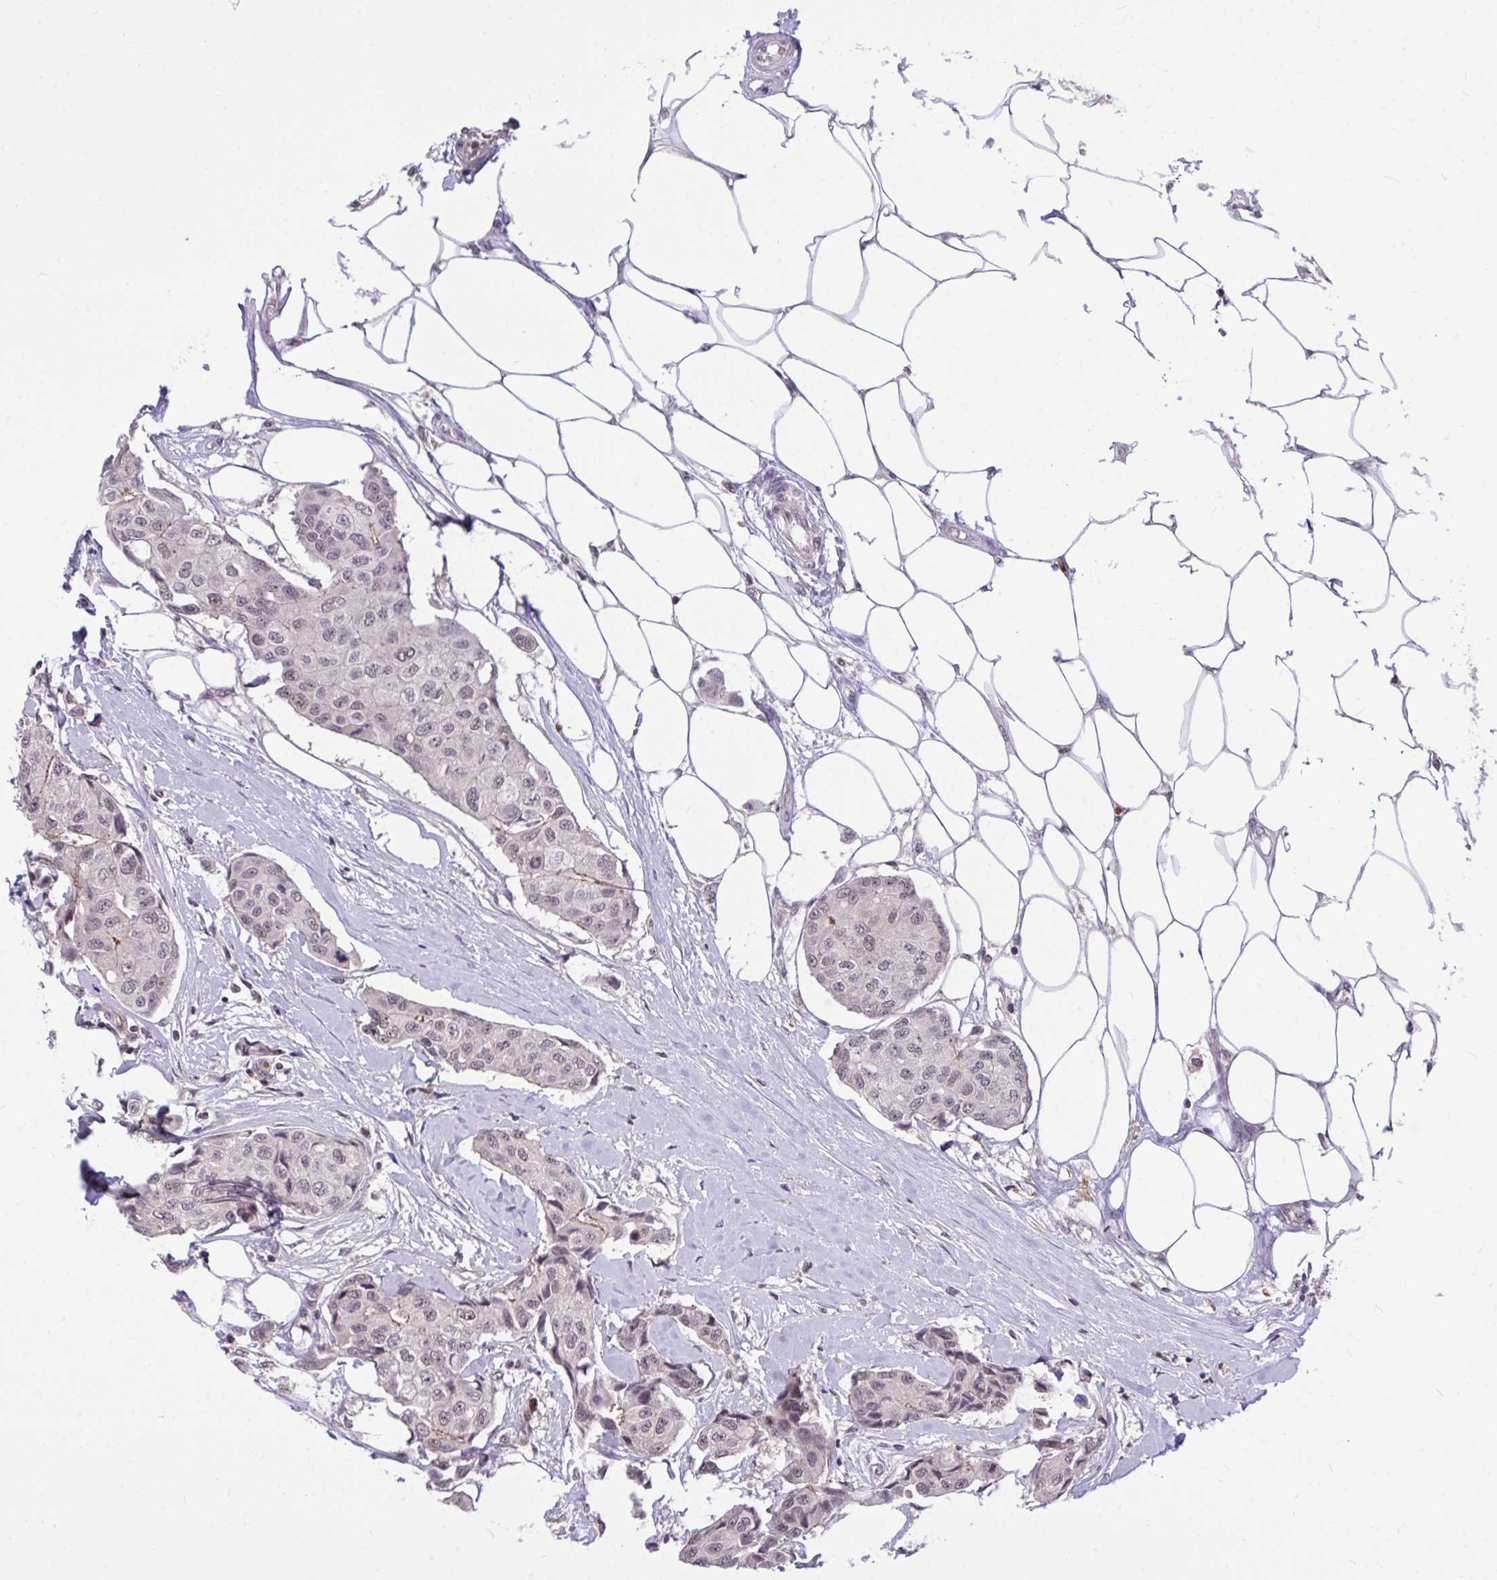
{"staining": {"intensity": "negative", "quantity": "none", "location": "none"}, "tissue": "breast cancer", "cell_type": "Tumor cells", "image_type": "cancer", "snomed": [{"axis": "morphology", "description": "Duct carcinoma"}, {"axis": "topography", "description": "Breast"}, {"axis": "topography", "description": "Lymph node"}], "caption": "A high-resolution histopathology image shows IHC staining of breast cancer (invasive ductal carcinoma), which reveals no significant staining in tumor cells.", "gene": "PPP1CA", "patient": {"sex": "female", "age": 80}}